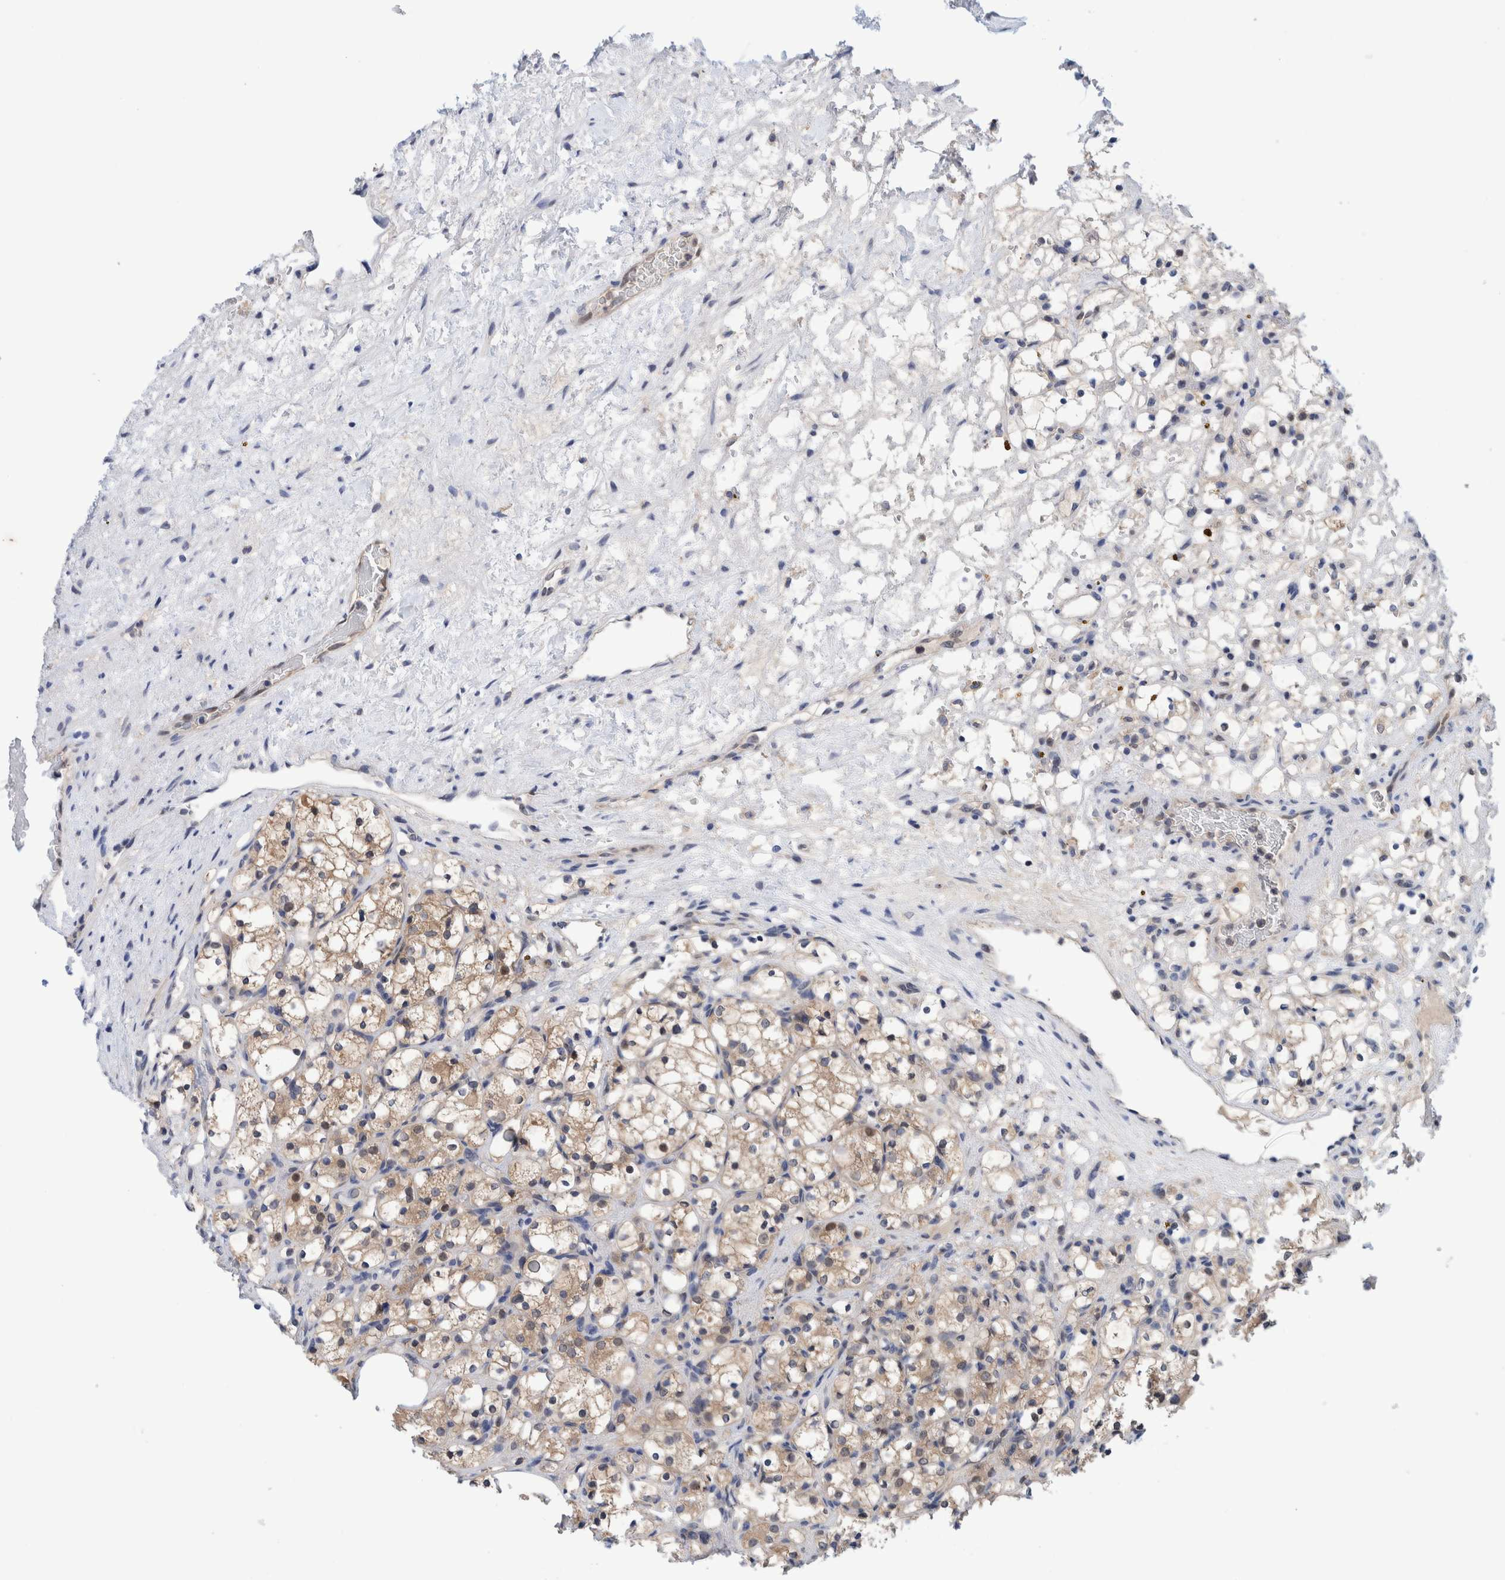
{"staining": {"intensity": "weak", "quantity": "25%-75%", "location": "cytoplasmic/membranous"}, "tissue": "renal cancer", "cell_type": "Tumor cells", "image_type": "cancer", "snomed": [{"axis": "morphology", "description": "Adenocarcinoma, NOS"}, {"axis": "topography", "description": "Kidney"}], "caption": "Immunohistochemical staining of renal cancer shows weak cytoplasmic/membranous protein staining in approximately 25%-75% of tumor cells.", "gene": "PFAS", "patient": {"sex": "female", "age": 69}}